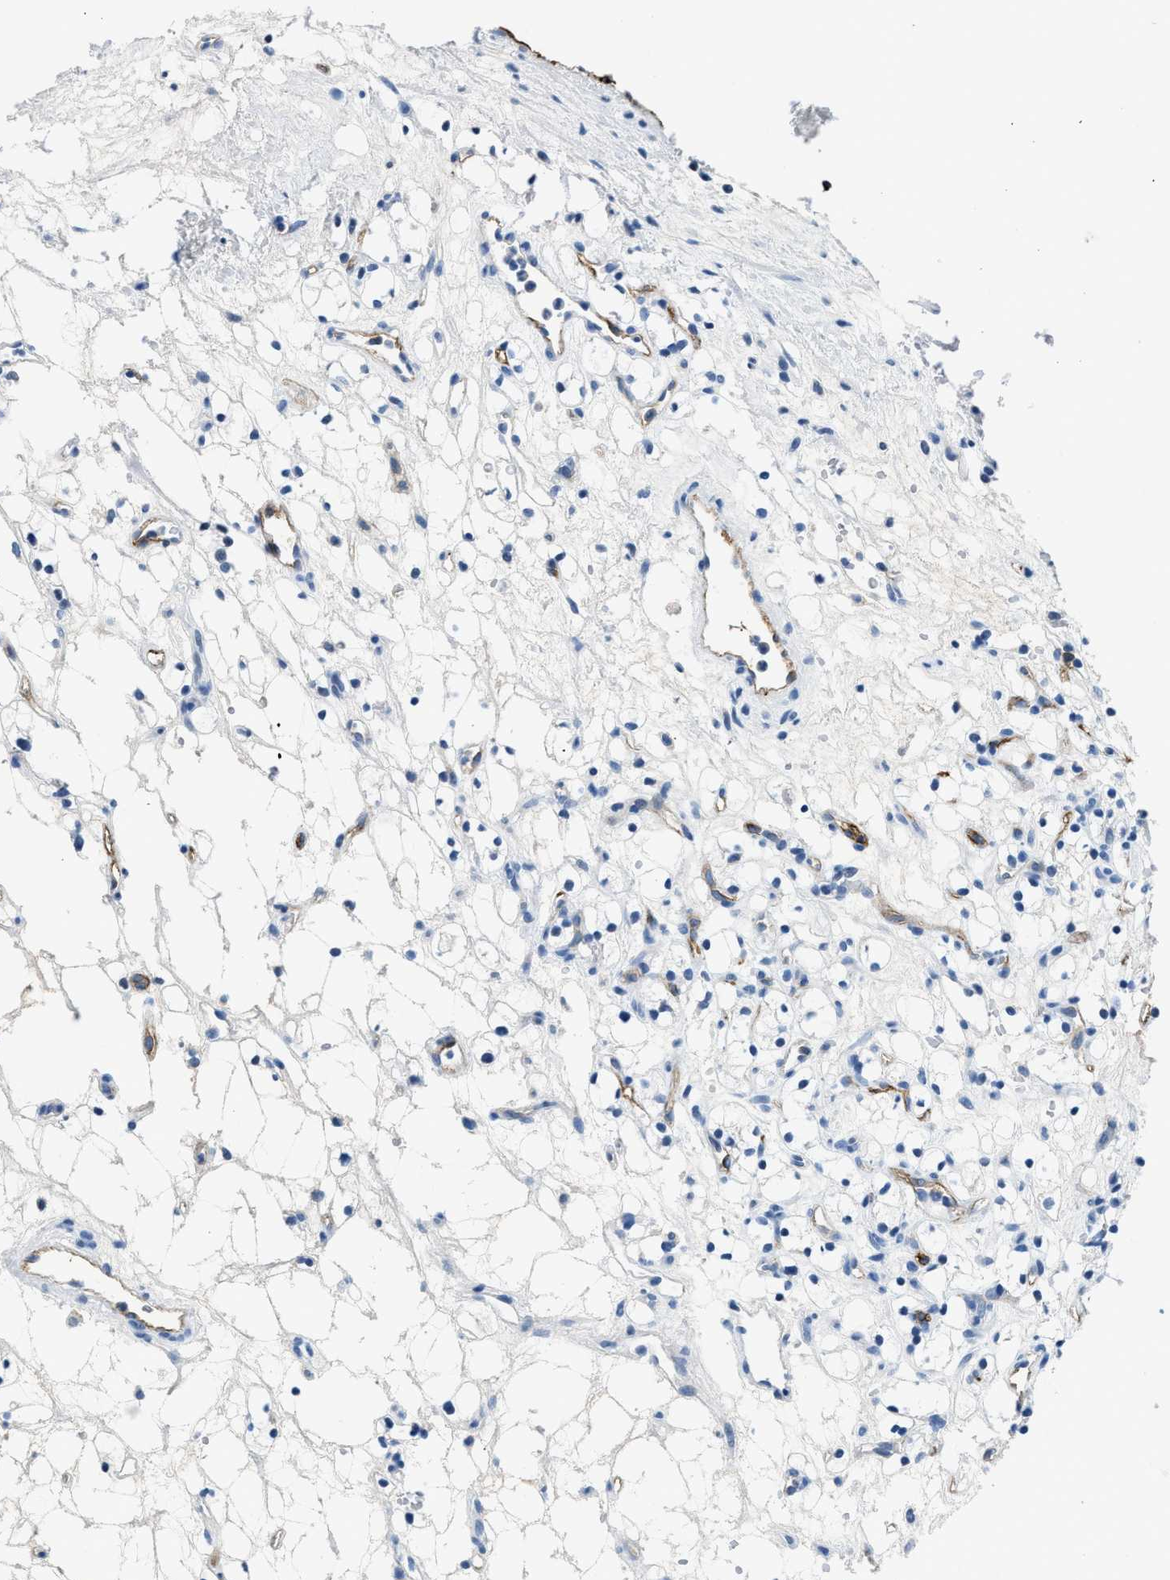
{"staining": {"intensity": "negative", "quantity": "none", "location": "none"}, "tissue": "renal cancer", "cell_type": "Tumor cells", "image_type": "cancer", "snomed": [{"axis": "morphology", "description": "Adenocarcinoma, NOS"}, {"axis": "topography", "description": "Kidney"}], "caption": "The photomicrograph demonstrates no significant expression in tumor cells of renal adenocarcinoma. (DAB (3,3'-diaminobenzidine) immunohistochemistry, high magnification).", "gene": "MBL2", "patient": {"sex": "female", "age": 60}}